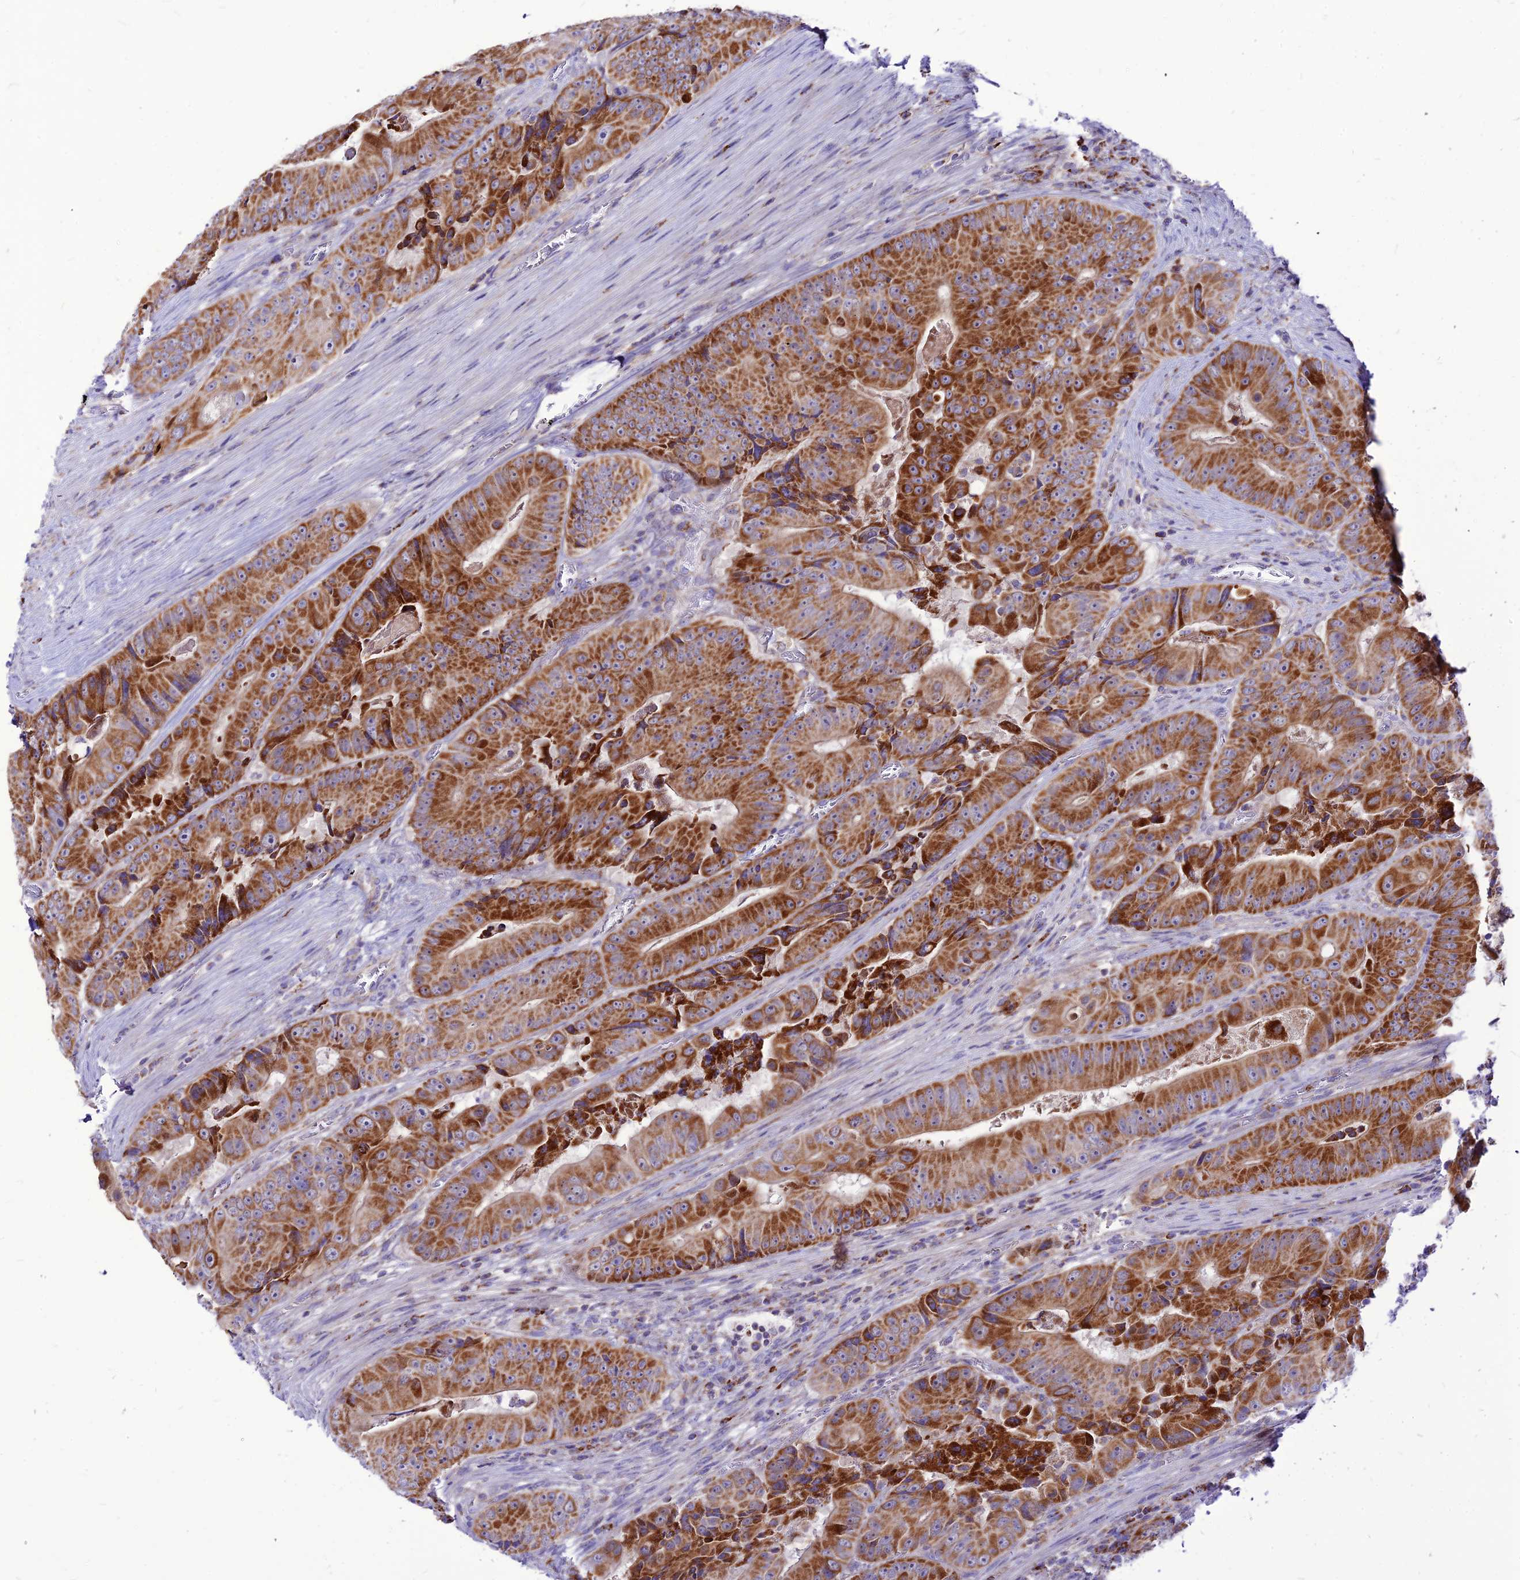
{"staining": {"intensity": "strong", "quantity": ">75%", "location": "cytoplasmic/membranous"}, "tissue": "colorectal cancer", "cell_type": "Tumor cells", "image_type": "cancer", "snomed": [{"axis": "morphology", "description": "Adenocarcinoma, NOS"}, {"axis": "topography", "description": "Colon"}], "caption": "Protein expression analysis of adenocarcinoma (colorectal) exhibits strong cytoplasmic/membranous expression in approximately >75% of tumor cells.", "gene": "ECI1", "patient": {"sex": "female", "age": 86}}